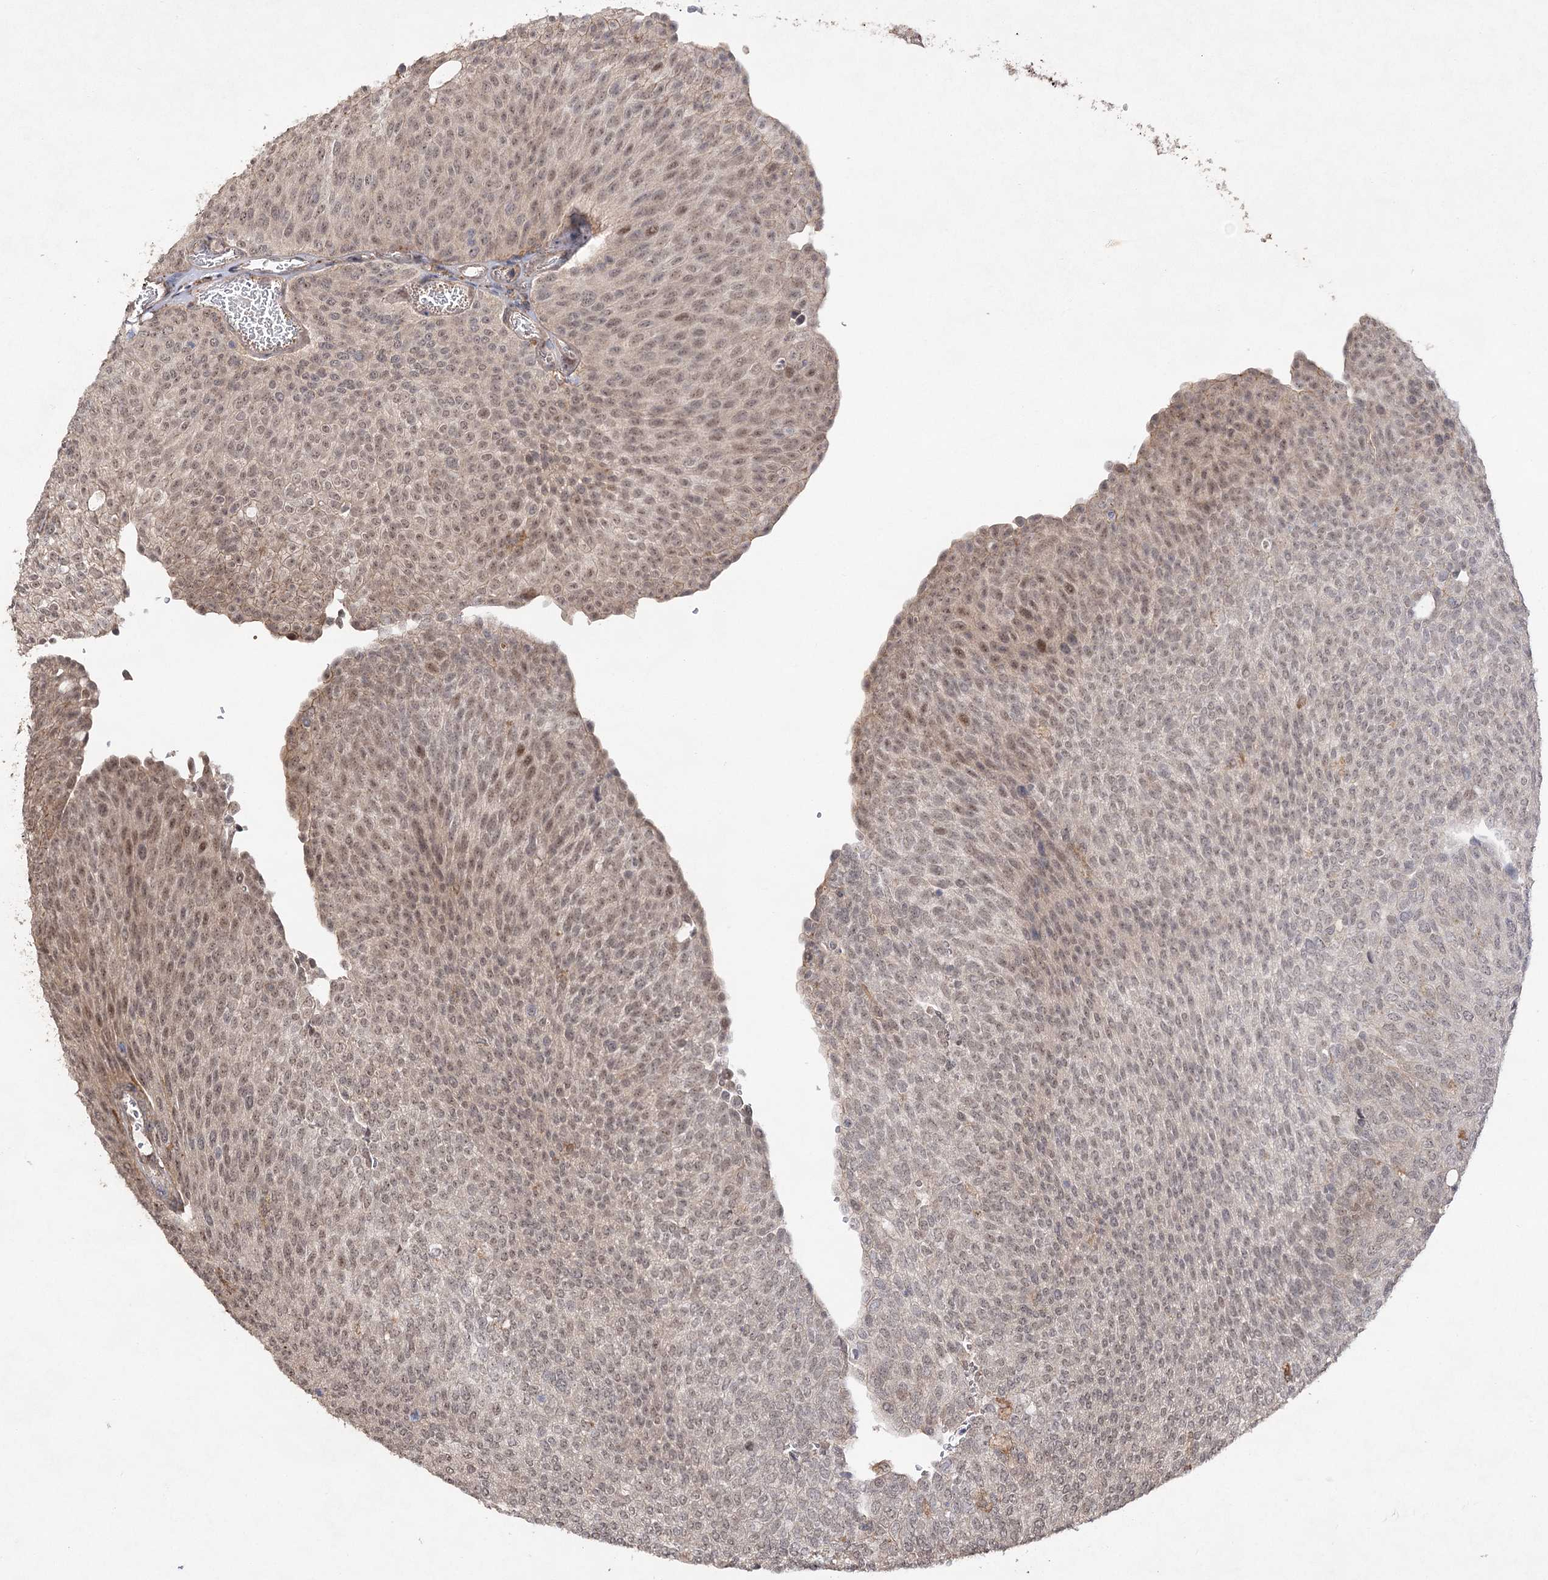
{"staining": {"intensity": "weak", "quantity": ">75%", "location": "nuclear"}, "tissue": "urothelial cancer", "cell_type": "Tumor cells", "image_type": "cancer", "snomed": [{"axis": "morphology", "description": "Urothelial carcinoma, Low grade"}, {"axis": "topography", "description": "Urinary bladder"}], "caption": "Immunohistochemistry (IHC) micrograph of neoplastic tissue: urothelial cancer stained using immunohistochemistry (IHC) reveals low levels of weak protein expression localized specifically in the nuclear of tumor cells, appearing as a nuclear brown color.", "gene": "OBSL1", "patient": {"sex": "female", "age": 79}}